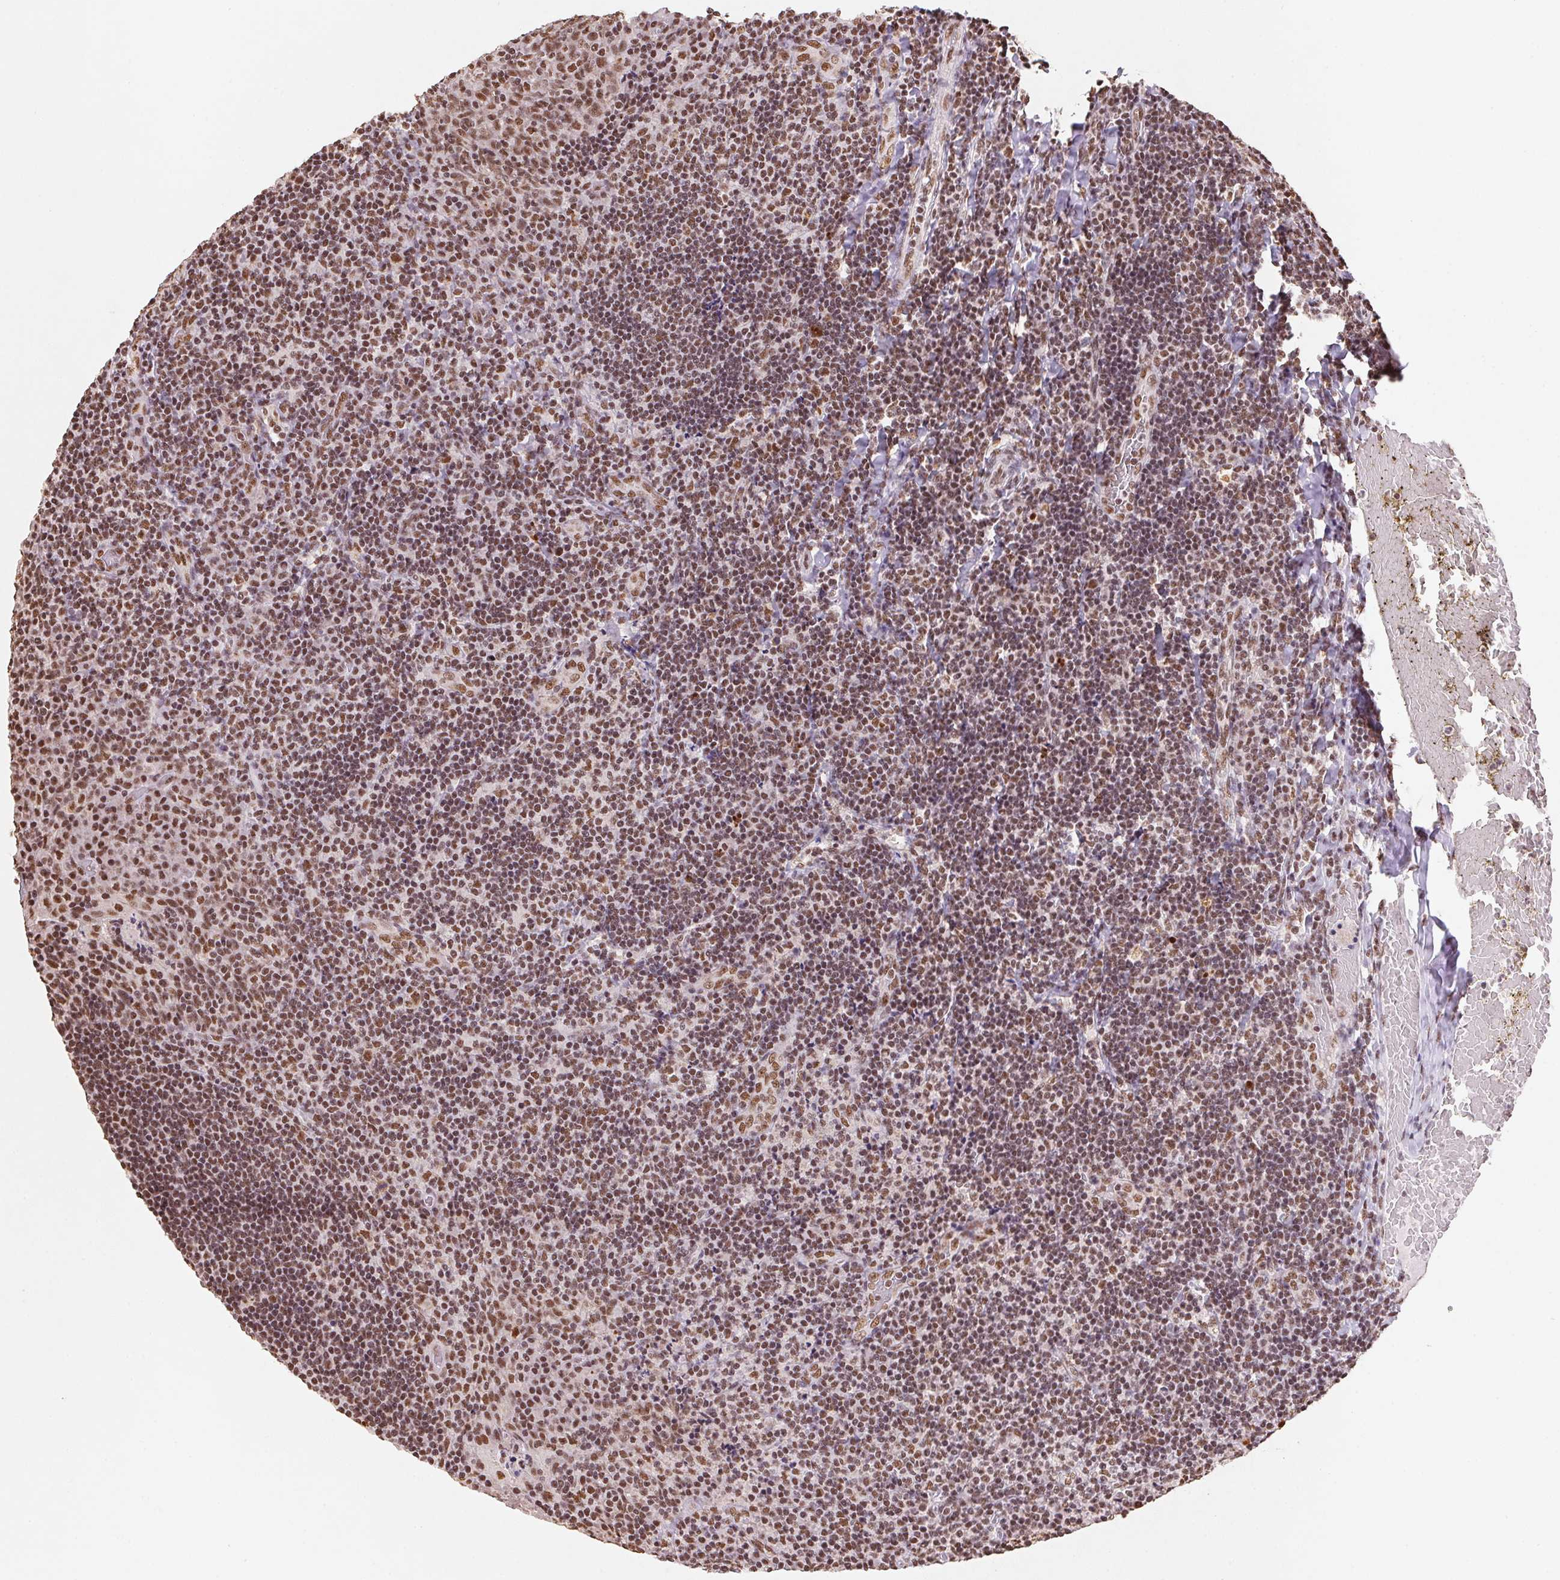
{"staining": {"intensity": "moderate", "quantity": ">75%", "location": "nuclear"}, "tissue": "tonsil", "cell_type": "Germinal center cells", "image_type": "normal", "snomed": [{"axis": "morphology", "description": "Normal tissue, NOS"}, {"axis": "topography", "description": "Tonsil"}], "caption": "High-power microscopy captured an immunohistochemistry micrograph of benign tonsil, revealing moderate nuclear positivity in approximately >75% of germinal center cells. (DAB = brown stain, brightfield microscopy at high magnification).", "gene": "SNRPG", "patient": {"sex": "male", "age": 17}}